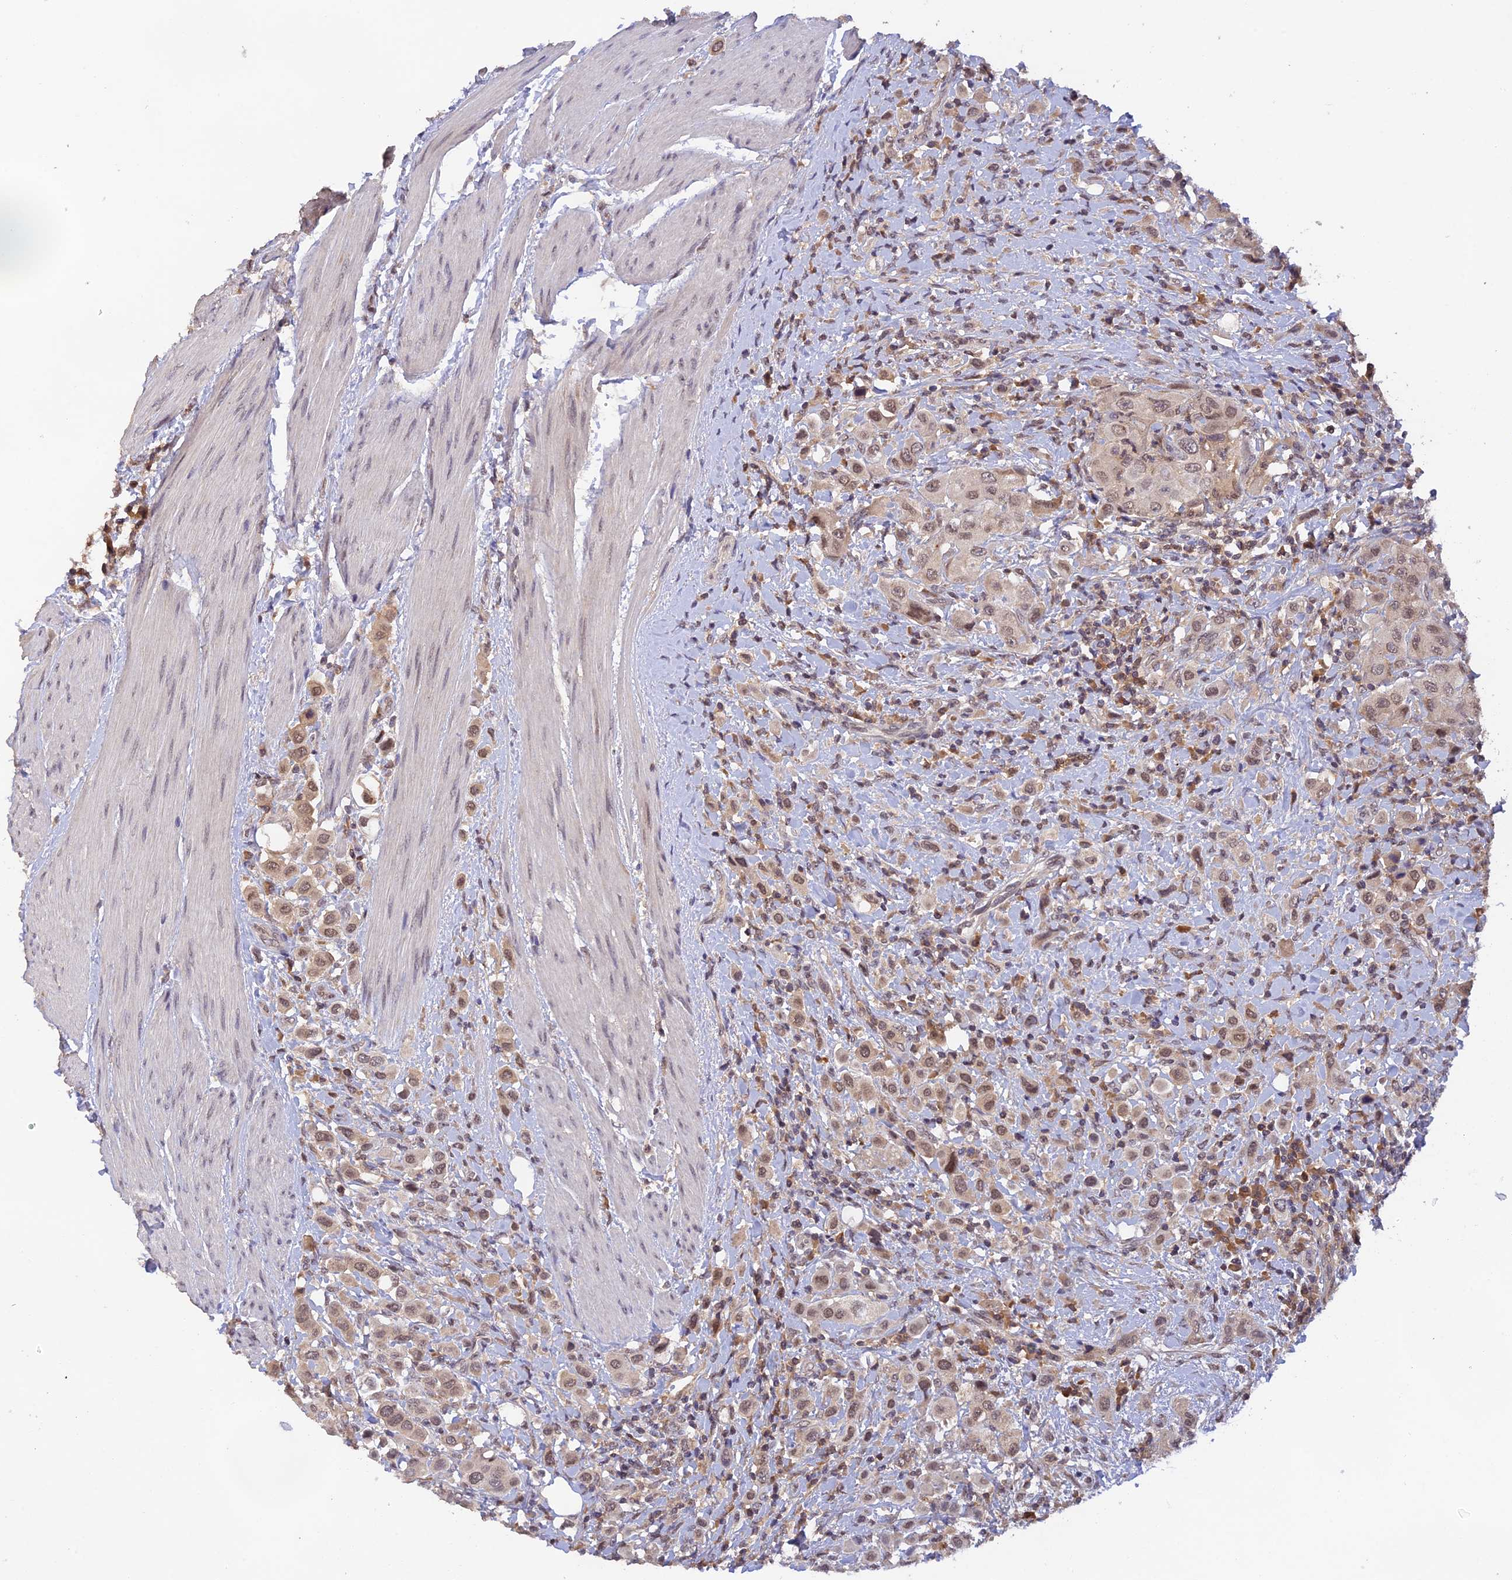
{"staining": {"intensity": "weak", "quantity": ">75%", "location": "nuclear"}, "tissue": "urothelial cancer", "cell_type": "Tumor cells", "image_type": "cancer", "snomed": [{"axis": "morphology", "description": "Urothelial carcinoma, High grade"}, {"axis": "topography", "description": "Urinary bladder"}], "caption": "Human urothelial cancer stained with a brown dye displays weak nuclear positive staining in about >75% of tumor cells.", "gene": "ZNF436", "patient": {"sex": "male", "age": 50}}